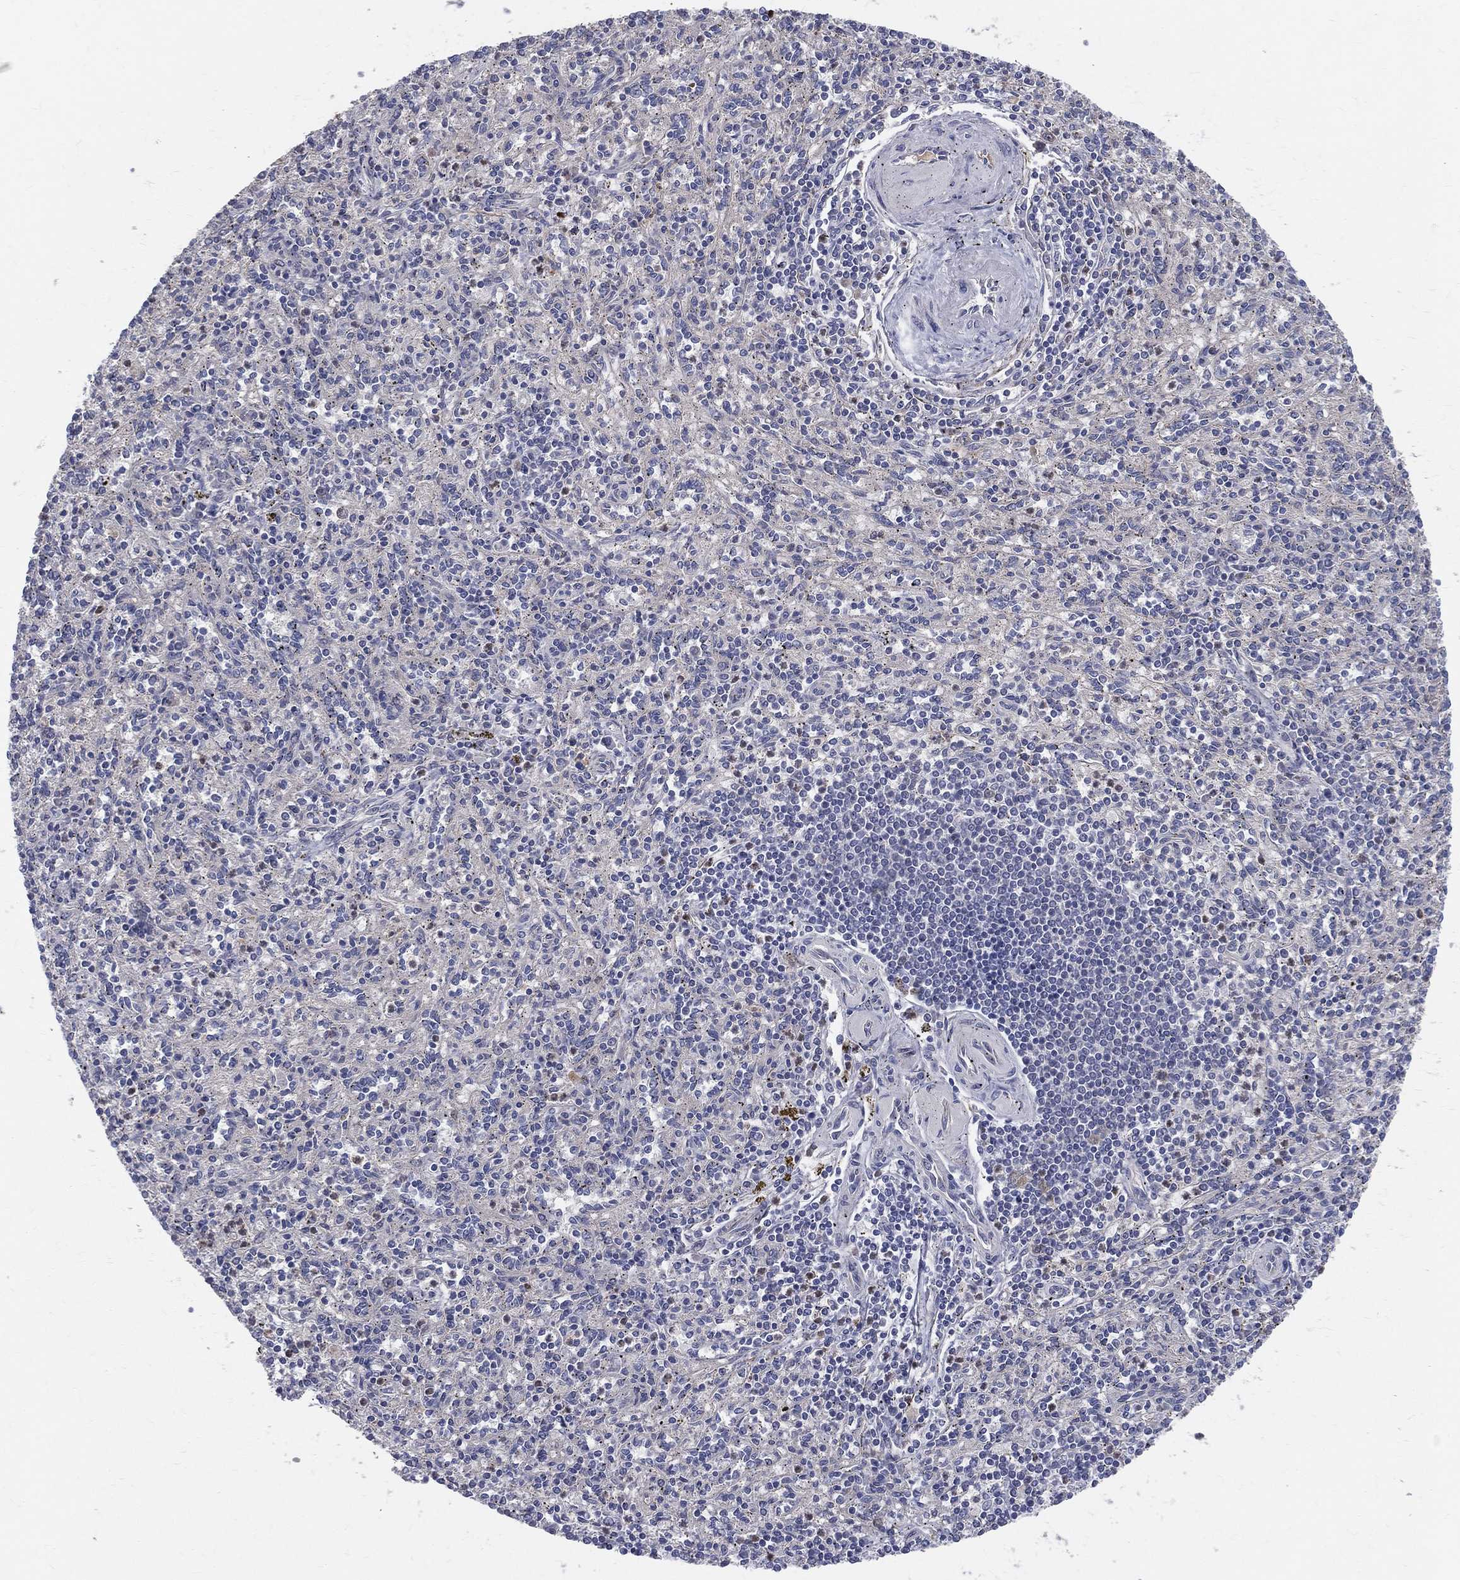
{"staining": {"intensity": "negative", "quantity": "none", "location": "none"}, "tissue": "spleen", "cell_type": "Cells in red pulp", "image_type": "normal", "snomed": [{"axis": "morphology", "description": "Normal tissue, NOS"}, {"axis": "topography", "description": "Spleen"}], "caption": "IHC of benign human spleen exhibits no expression in cells in red pulp.", "gene": "POMZP3", "patient": {"sex": "male", "age": 69}}